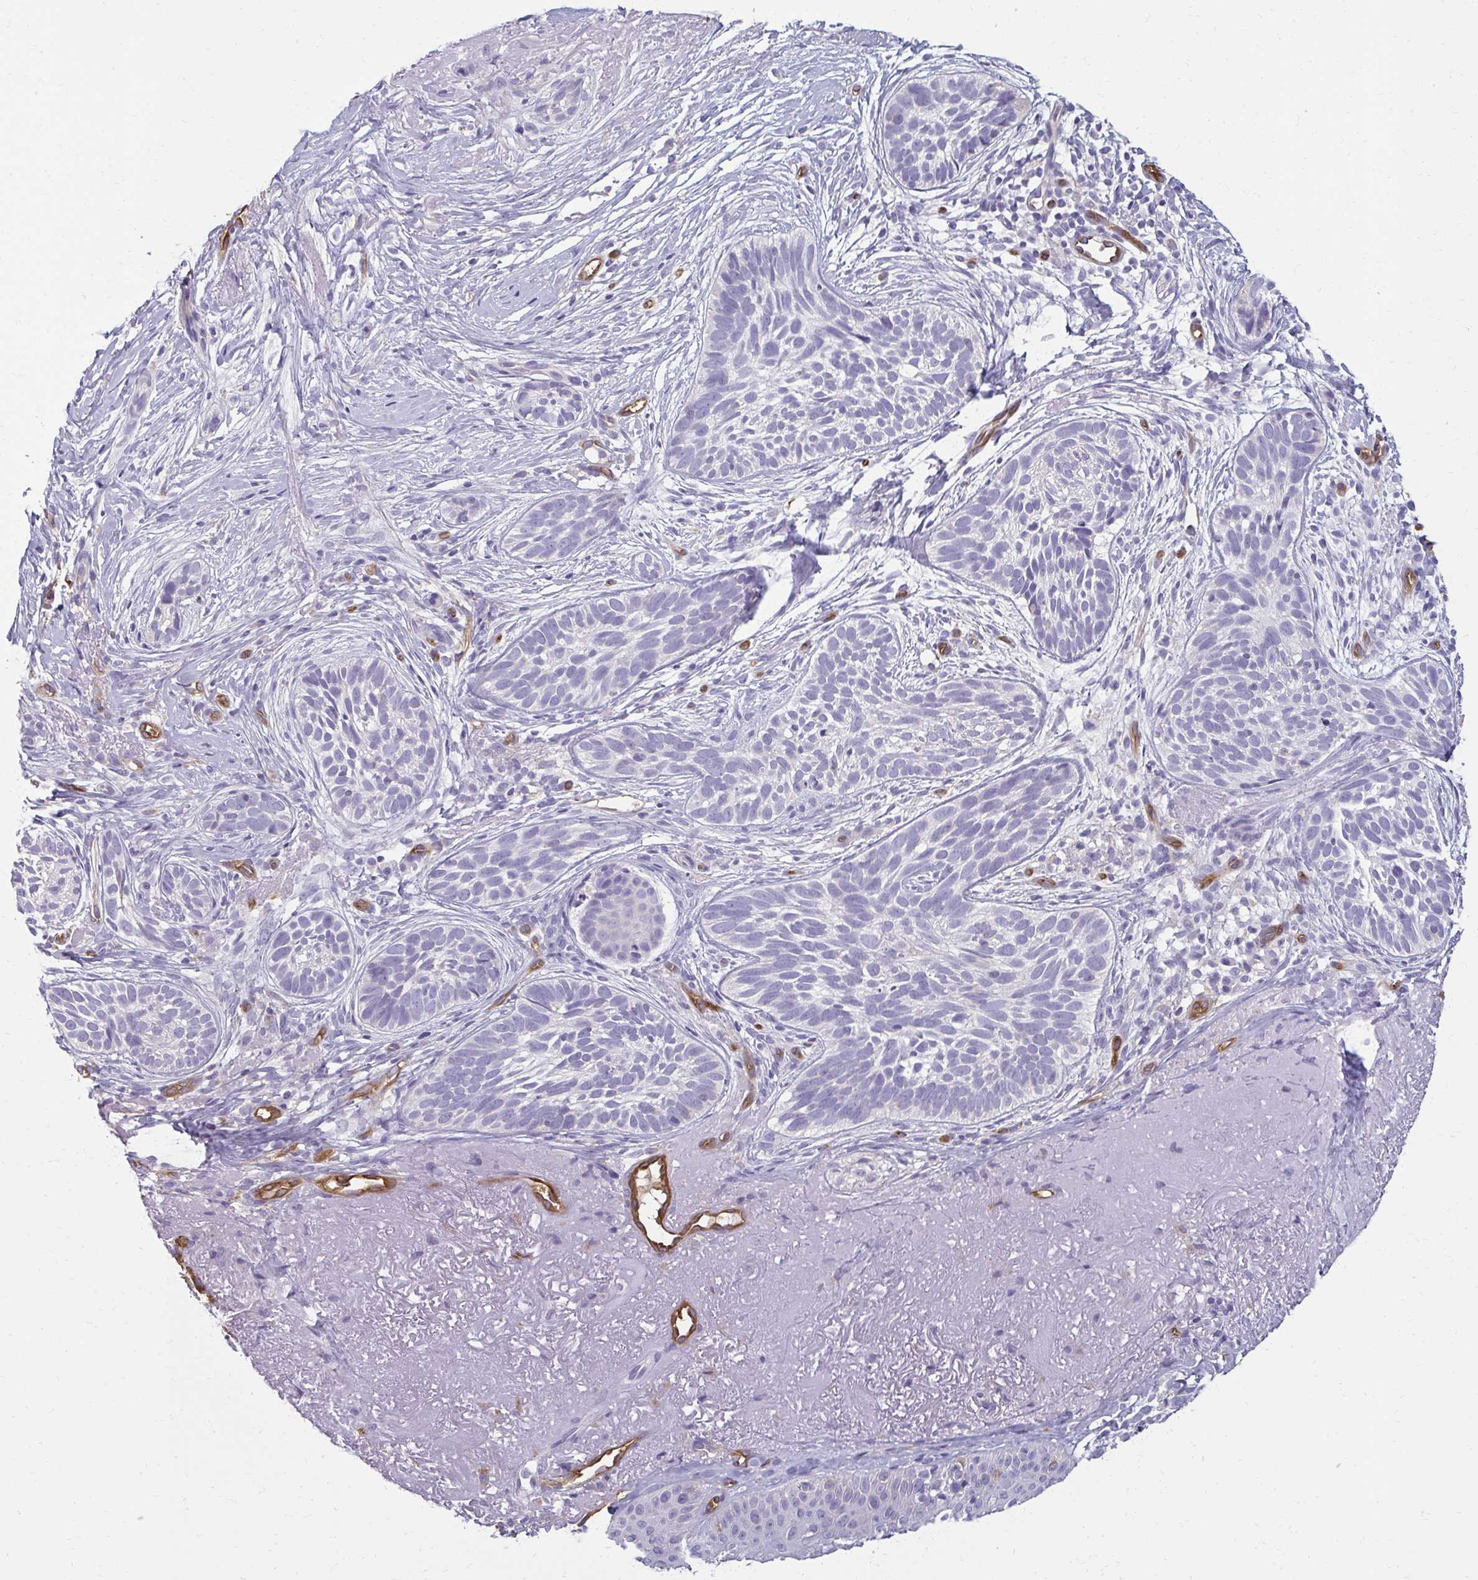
{"staining": {"intensity": "negative", "quantity": "none", "location": "none"}, "tissue": "skin cancer", "cell_type": "Tumor cells", "image_type": "cancer", "snomed": [{"axis": "morphology", "description": "Basal cell carcinoma"}, {"axis": "morphology", "description": "BCC, high aggressive"}, {"axis": "topography", "description": "Skin"}], "caption": "Immunohistochemical staining of human skin bcc,  high aggressive reveals no significant staining in tumor cells. The staining is performed using DAB brown chromogen with nuclei counter-stained in using hematoxylin.", "gene": "PDE2A", "patient": {"sex": "female", "age": 86}}